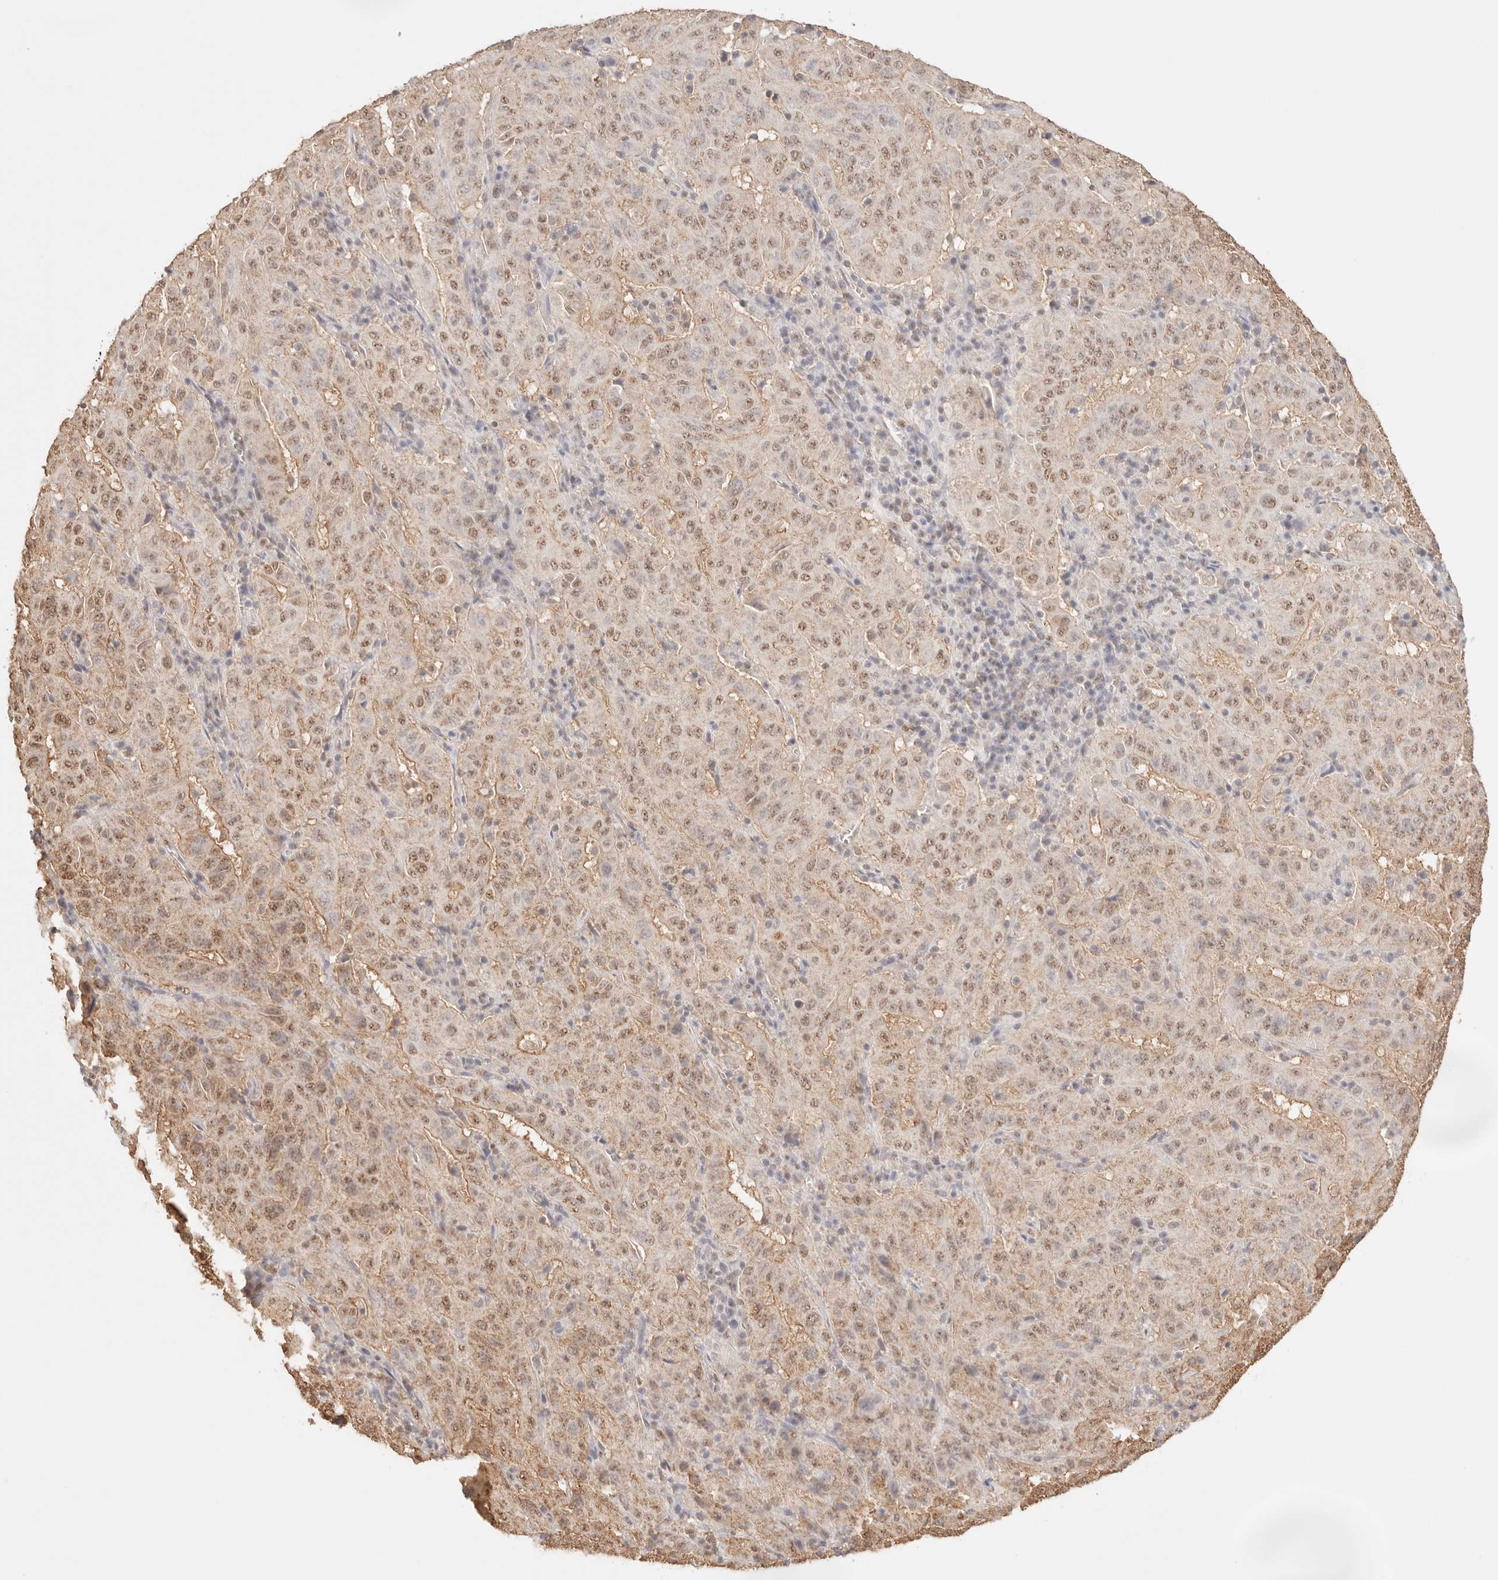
{"staining": {"intensity": "moderate", "quantity": ">75%", "location": "nuclear"}, "tissue": "pancreatic cancer", "cell_type": "Tumor cells", "image_type": "cancer", "snomed": [{"axis": "morphology", "description": "Adenocarcinoma, NOS"}, {"axis": "topography", "description": "Pancreas"}], "caption": "Moderate nuclear positivity is identified in approximately >75% of tumor cells in pancreatic adenocarcinoma.", "gene": "IL1R2", "patient": {"sex": "male", "age": 63}}